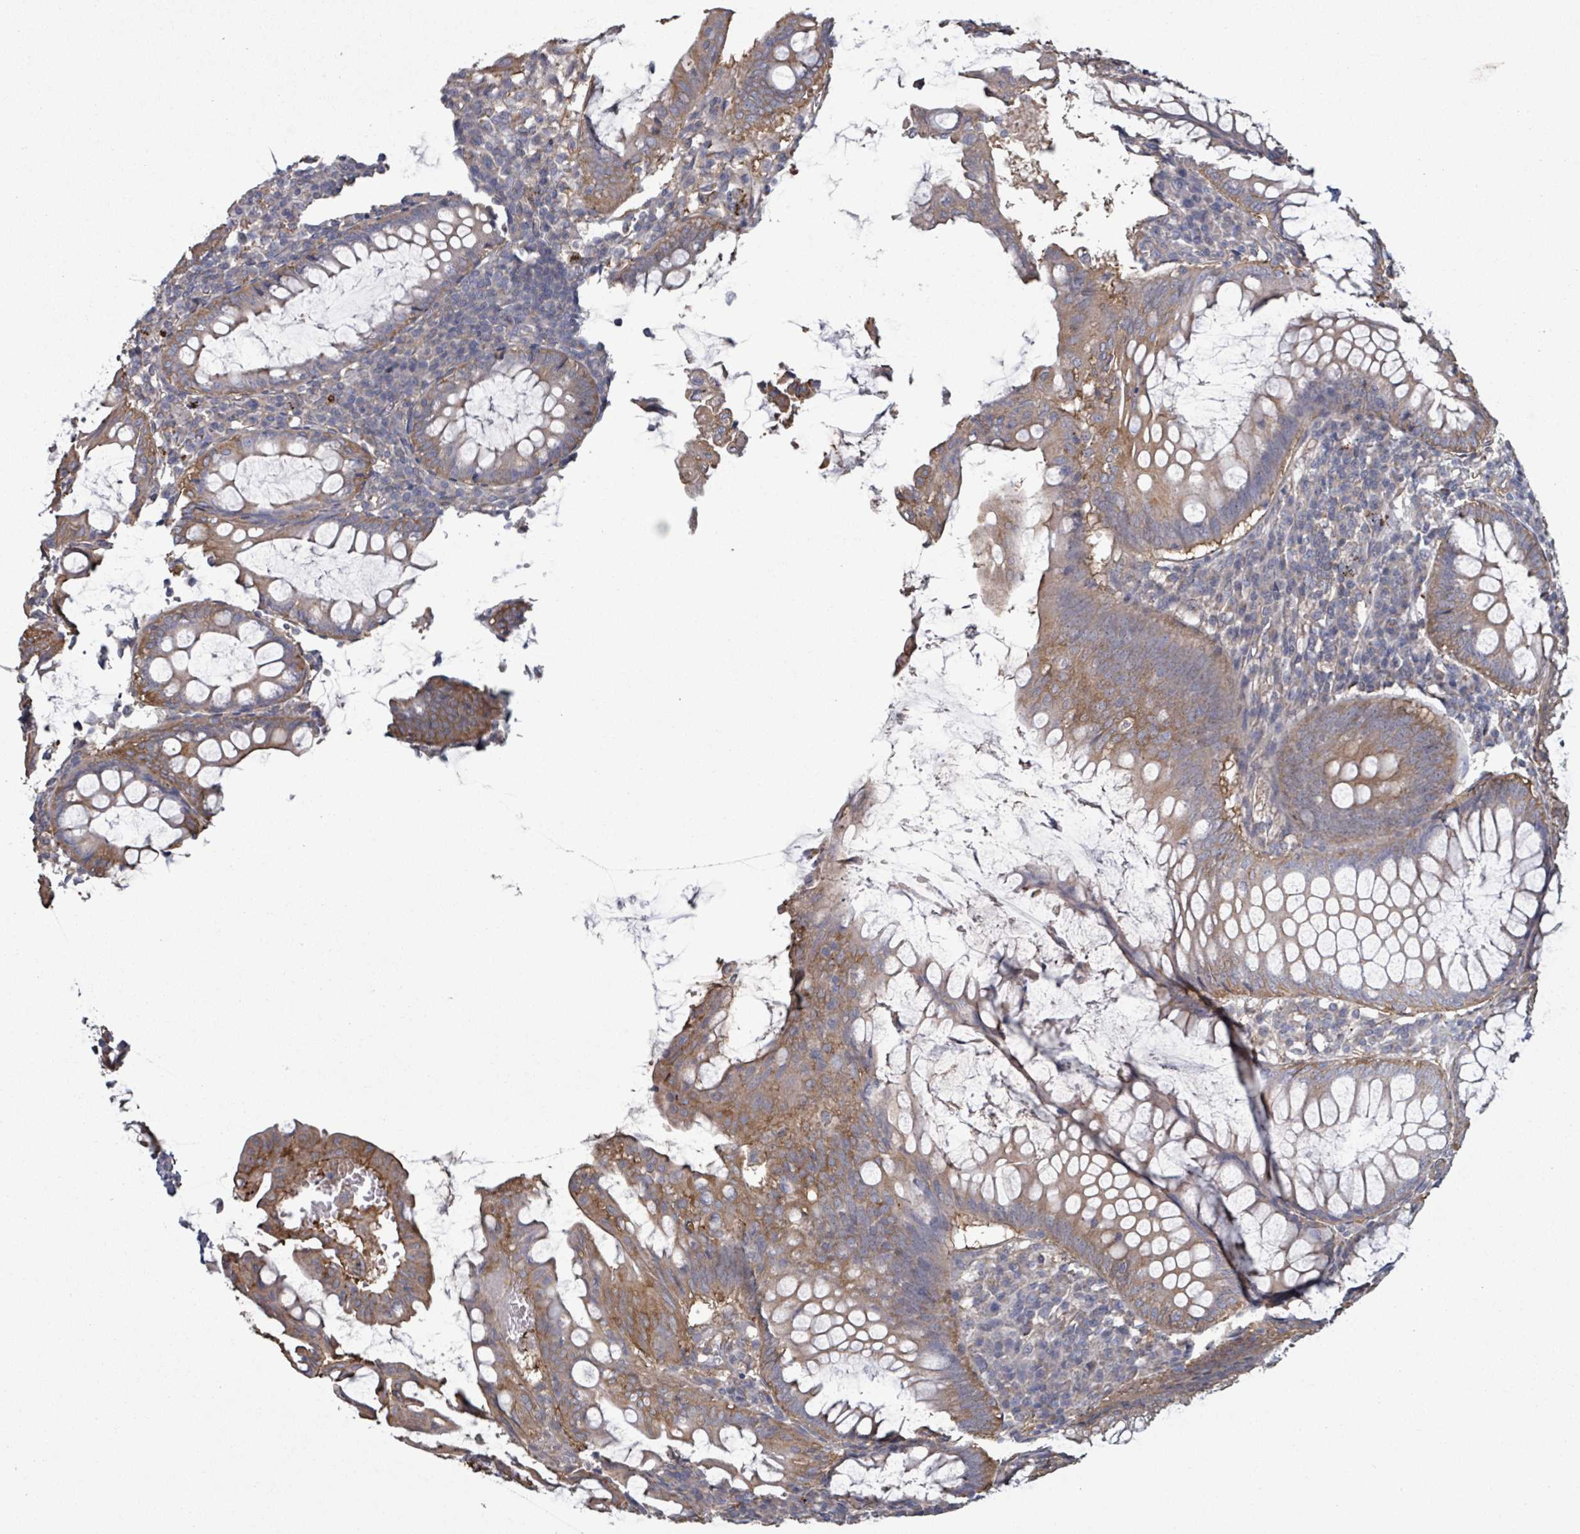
{"staining": {"intensity": "moderate", "quantity": ">75%", "location": "cytoplasmic/membranous"}, "tissue": "appendix", "cell_type": "Glandular cells", "image_type": "normal", "snomed": [{"axis": "morphology", "description": "Normal tissue, NOS"}, {"axis": "topography", "description": "Appendix"}], "caption": "Moderate cytoplasmic/membranous staining is appreciated in approximately >75% of glandular cells in benign appendix. Using DAB (3,3'-diaminobenzidine) (brown) and hematoxylin (blue) stains, captured at high magnification using brightfield microscopy.", "gene": "ADCK1", "patient": {"sex": "male", "age": 83}}